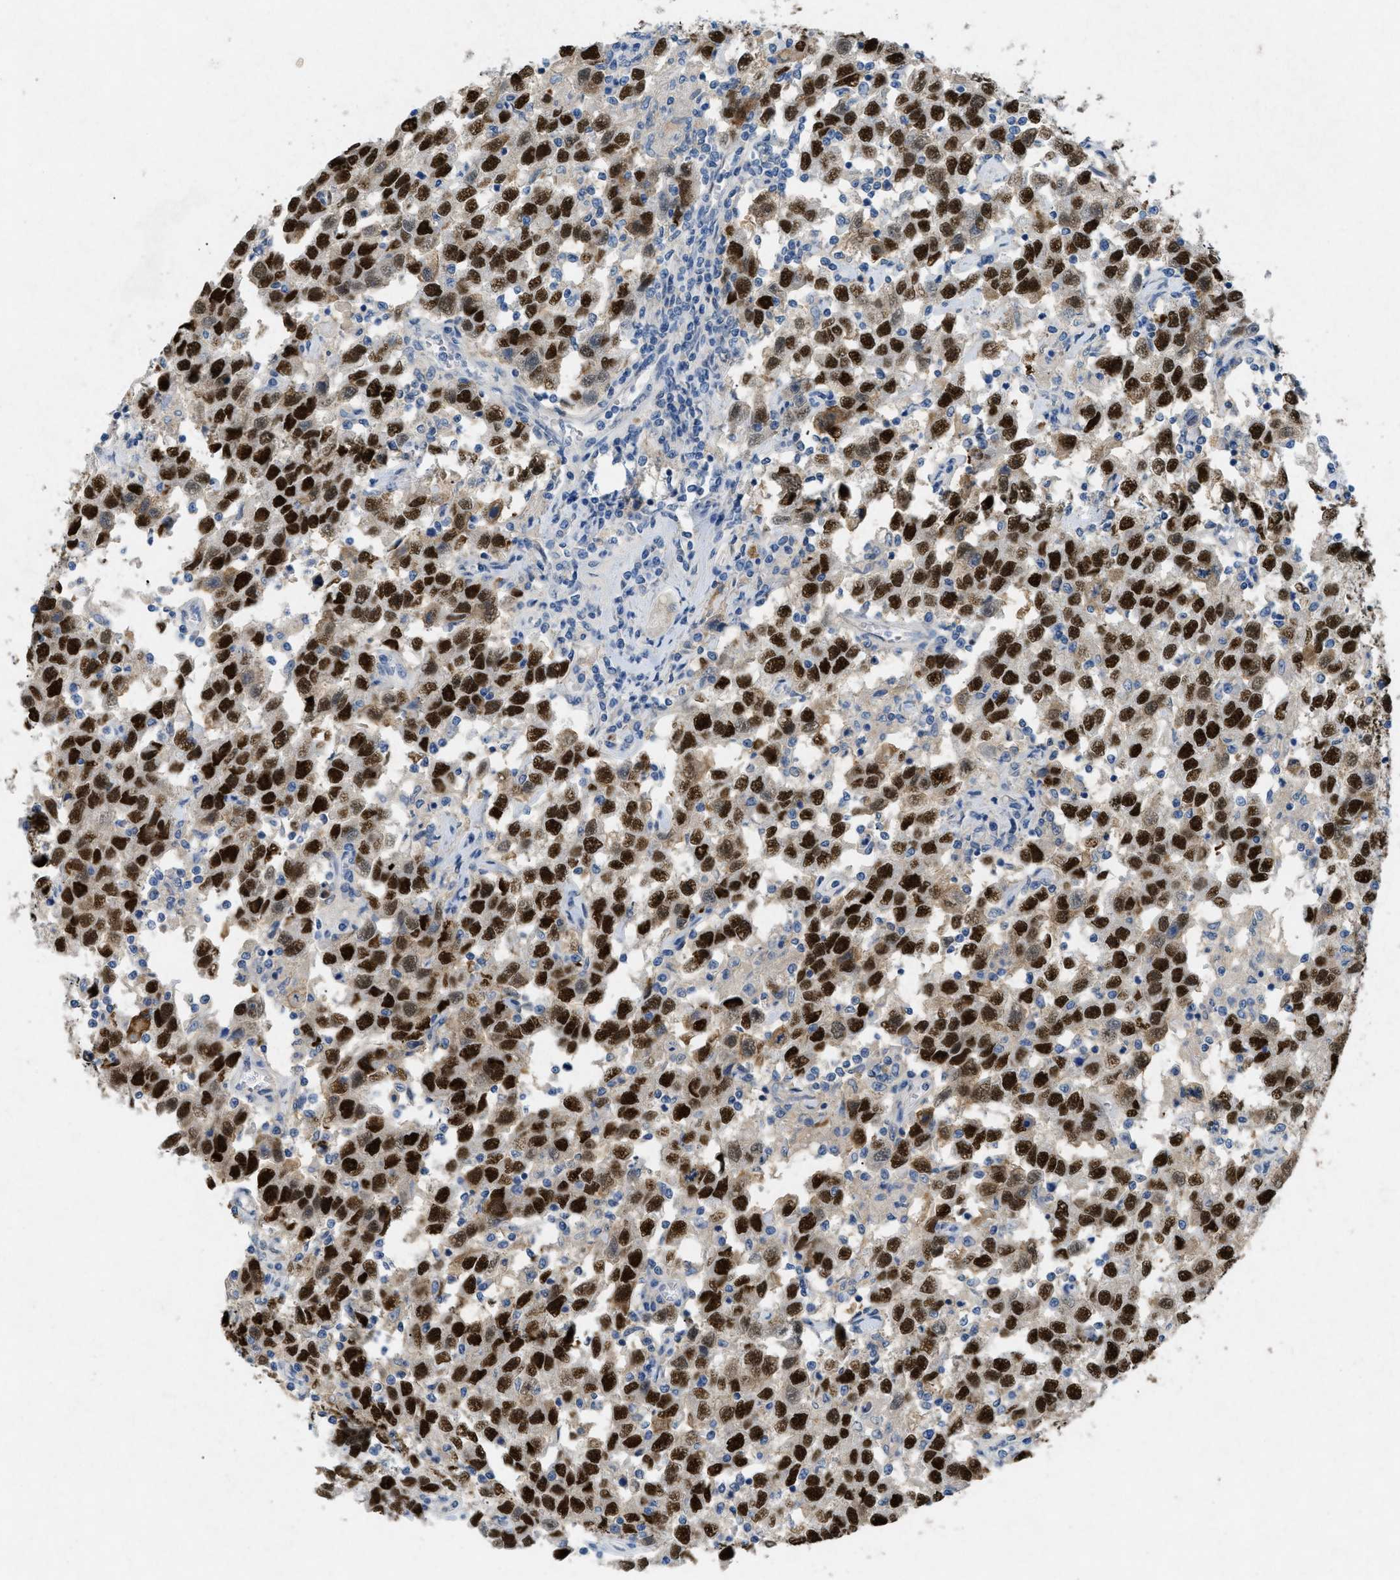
{"staining": {"intensity": "strong", "quantity": ">75%", "location": "nuclear"}, "tissue": "testis cancer", "cell_type": "Tumor cells", "image_type": "cancer", "snomed": [{"axis": "morphology", "description": "Seminoma, NOS"}, {"axis": "topography", "description": "Testis"}], "caption": "DAB (3,3'-diaminobenzidine) immunohistochemical staining of testis seminoma reveals strong nuclear protein staining in about >75% of tumor cells.", "gene": "TASOR", "patient": {"sex": "male", "age": 41}}